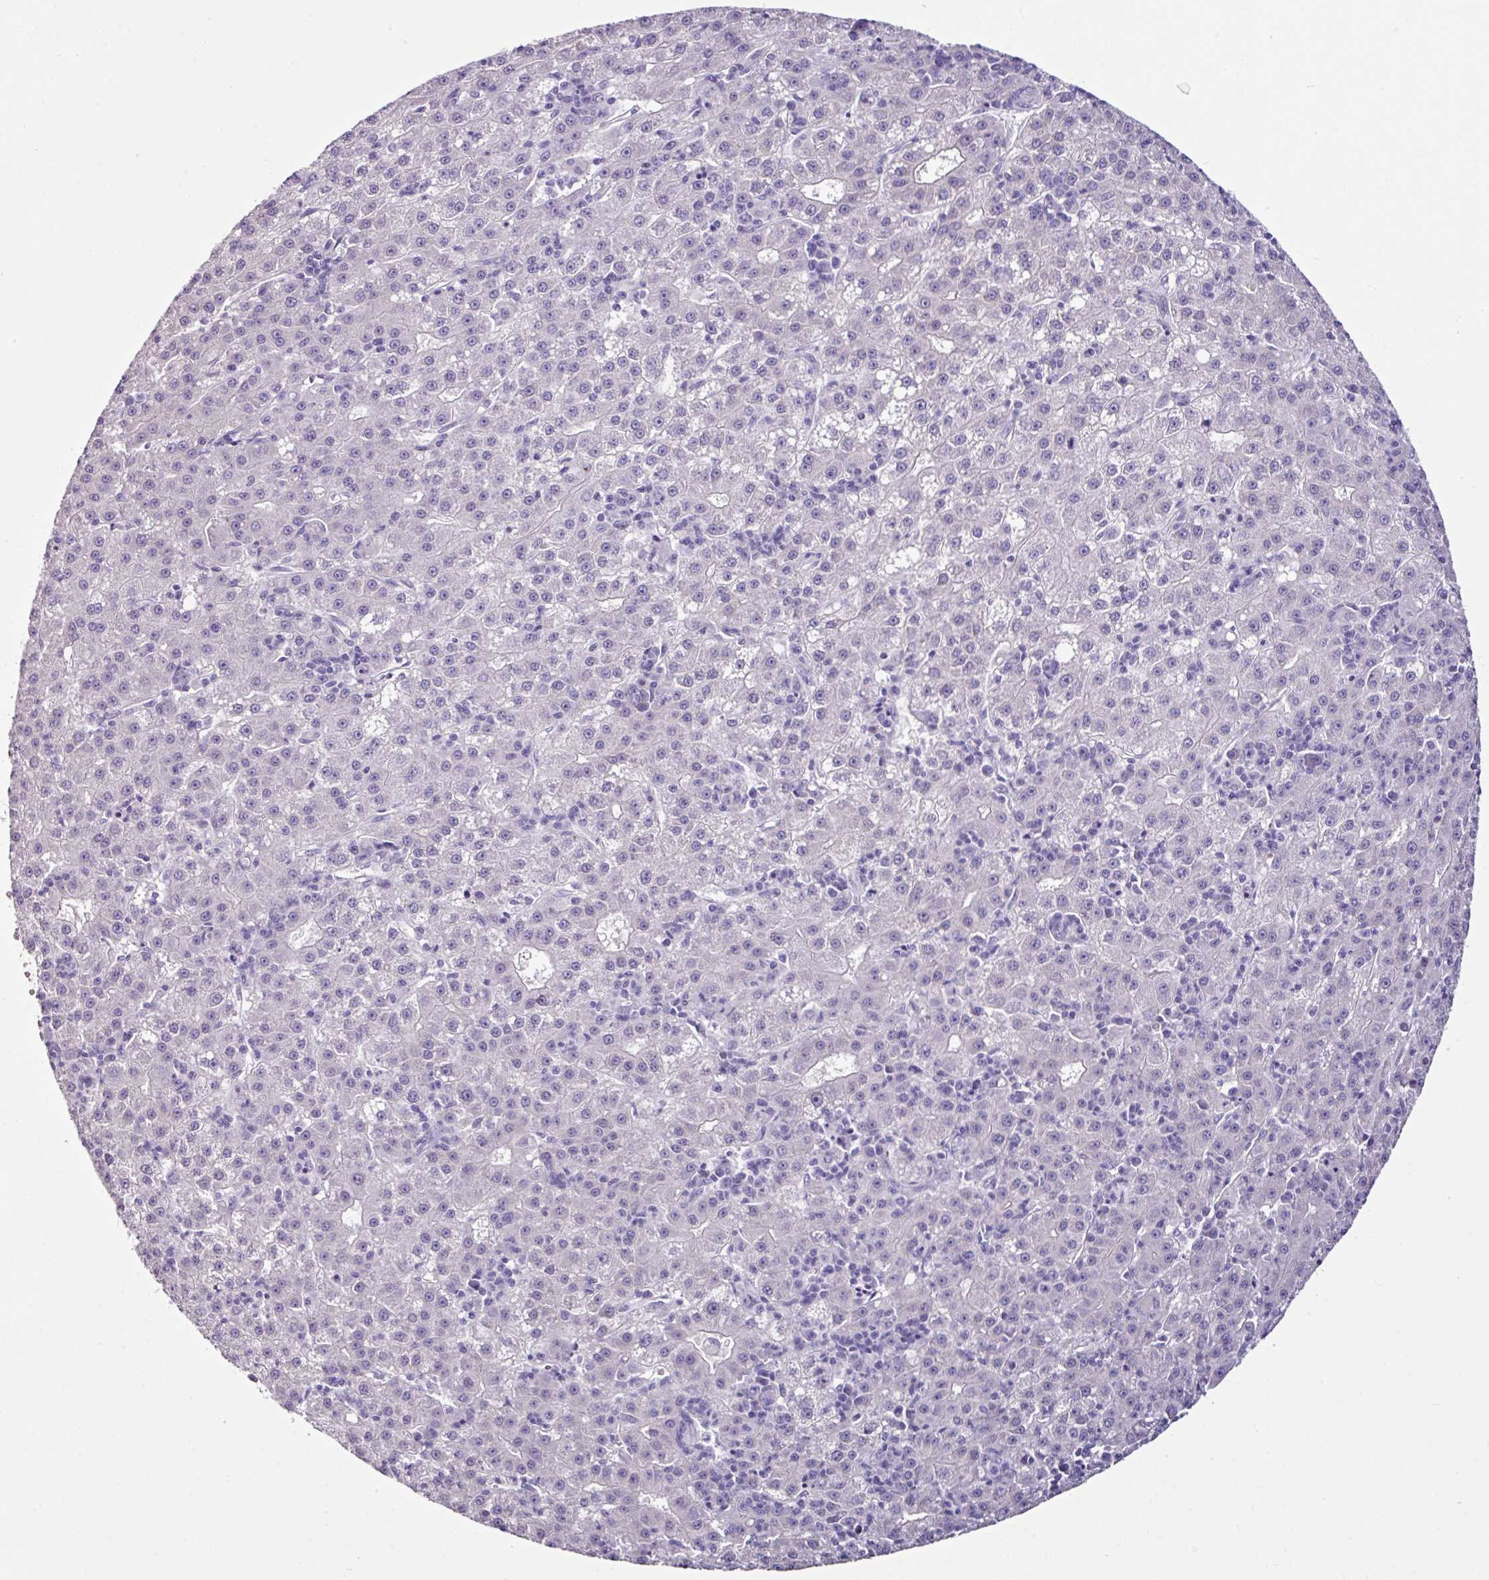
{"staining": {"intensity": "negative", "quantity": "none", "location": "none"}, "tissue": "liver cancer", "cell_type": "Tumor cells", "image_type": "cancer", "snomed": [{"axis": "morphology", "description": "Carcinoma, Hepatocellular, NOS"}, {"axis": "topography", "description": "Liver"}], "caption": "A high-resolution histopathology image shows immunohistochemistry (IHC) staining of liver hepatocellular carcinoma, which exhibits no significant positivity in tumor cells.", "gene": "GLP2R", "patient": {"sex": "male", "age": 76}}